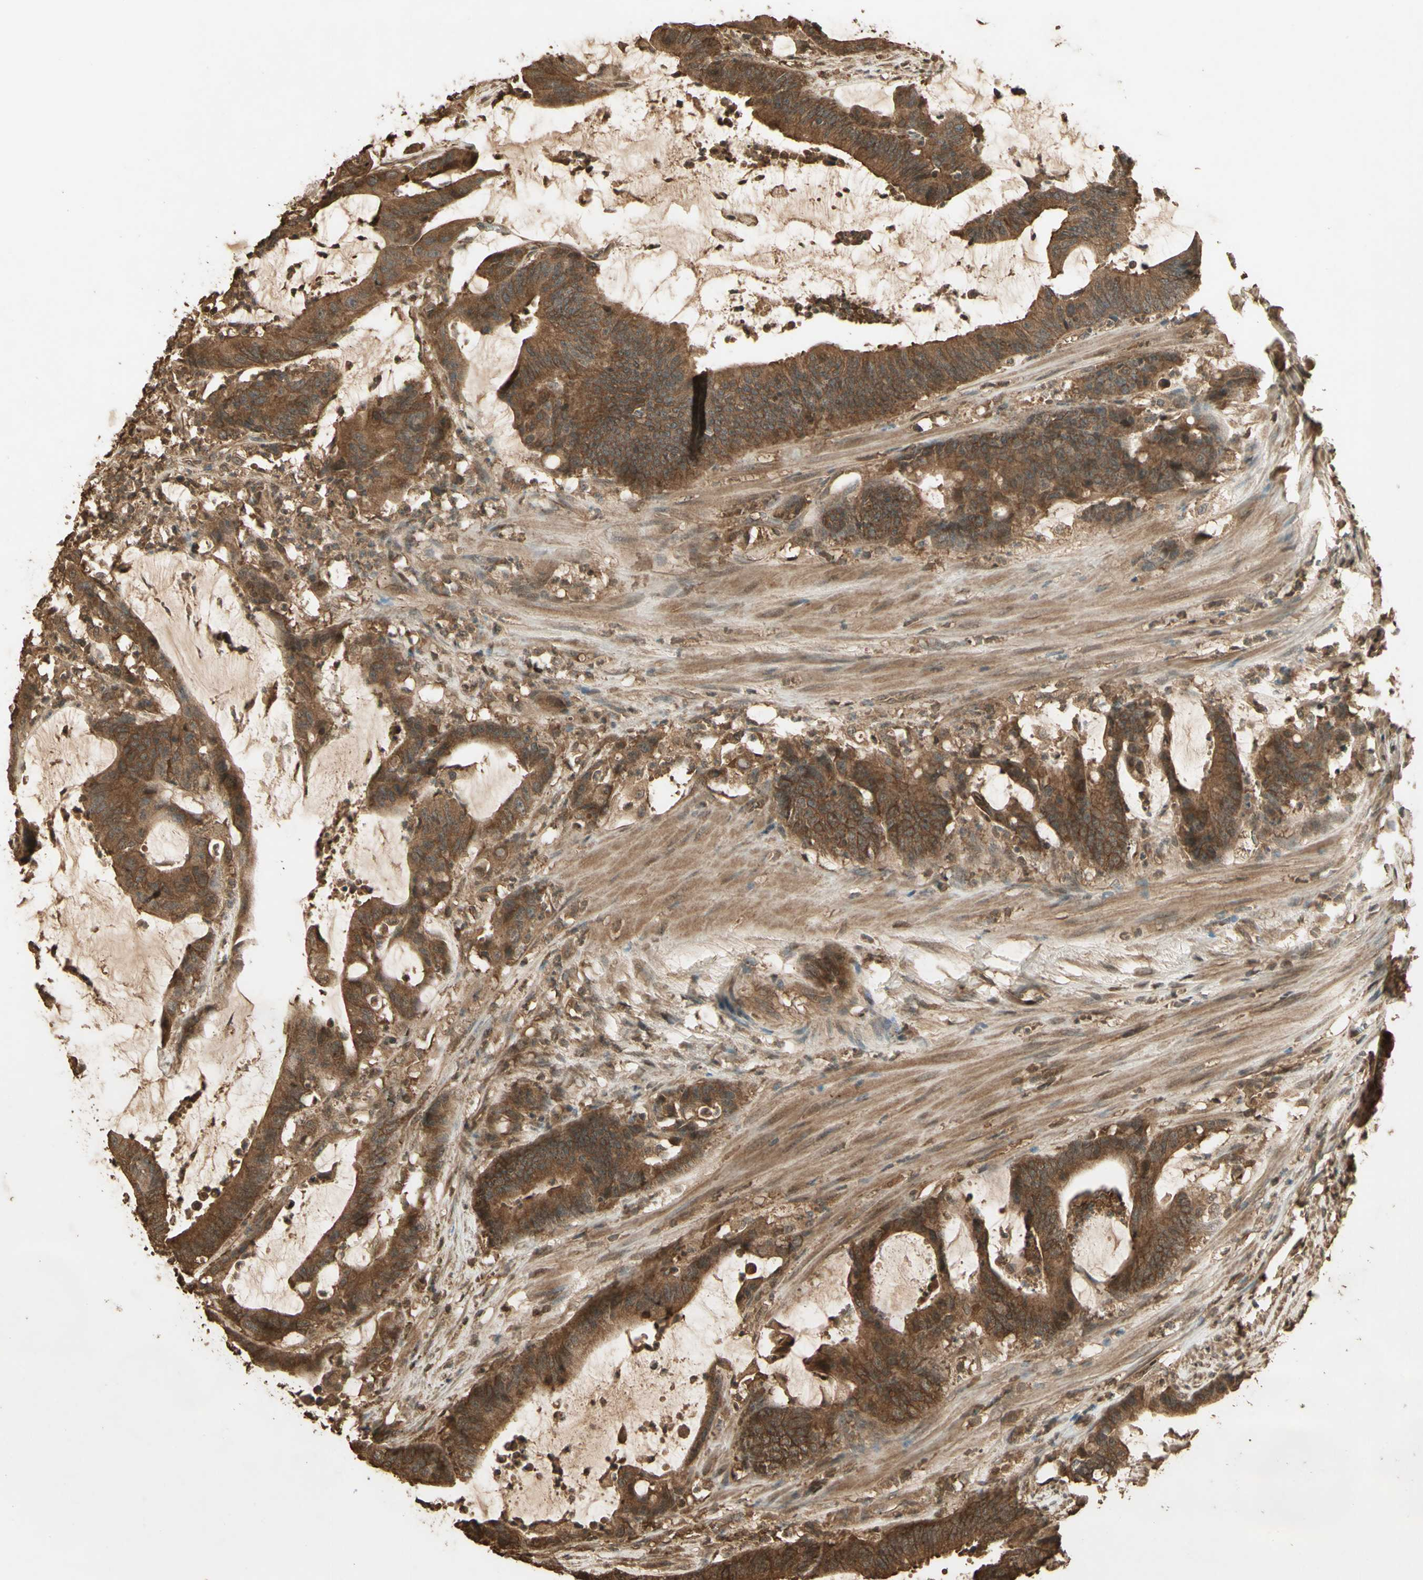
{"staining": {"intensity": "moderate", "quantity": ">75%", "location": "cytoplasmic/membranous"}, "tissue": "colorectal cancer", "cell_type": "Tumor cells", "image_type": "cancer", "snomed": [{"axis": "morphology", "description": "Adenocarcinoma, NOS"}, {"axis": "topography", "description": "Rectum"}], "caption": "A micrograph of adenocarcinoma (colorectal) stained for a protein shows moderate cytoplasmic/membranous brown staining in tumor cells.", "gene": "SMAD9", "patient": {"sex": "female", "age": 66}}